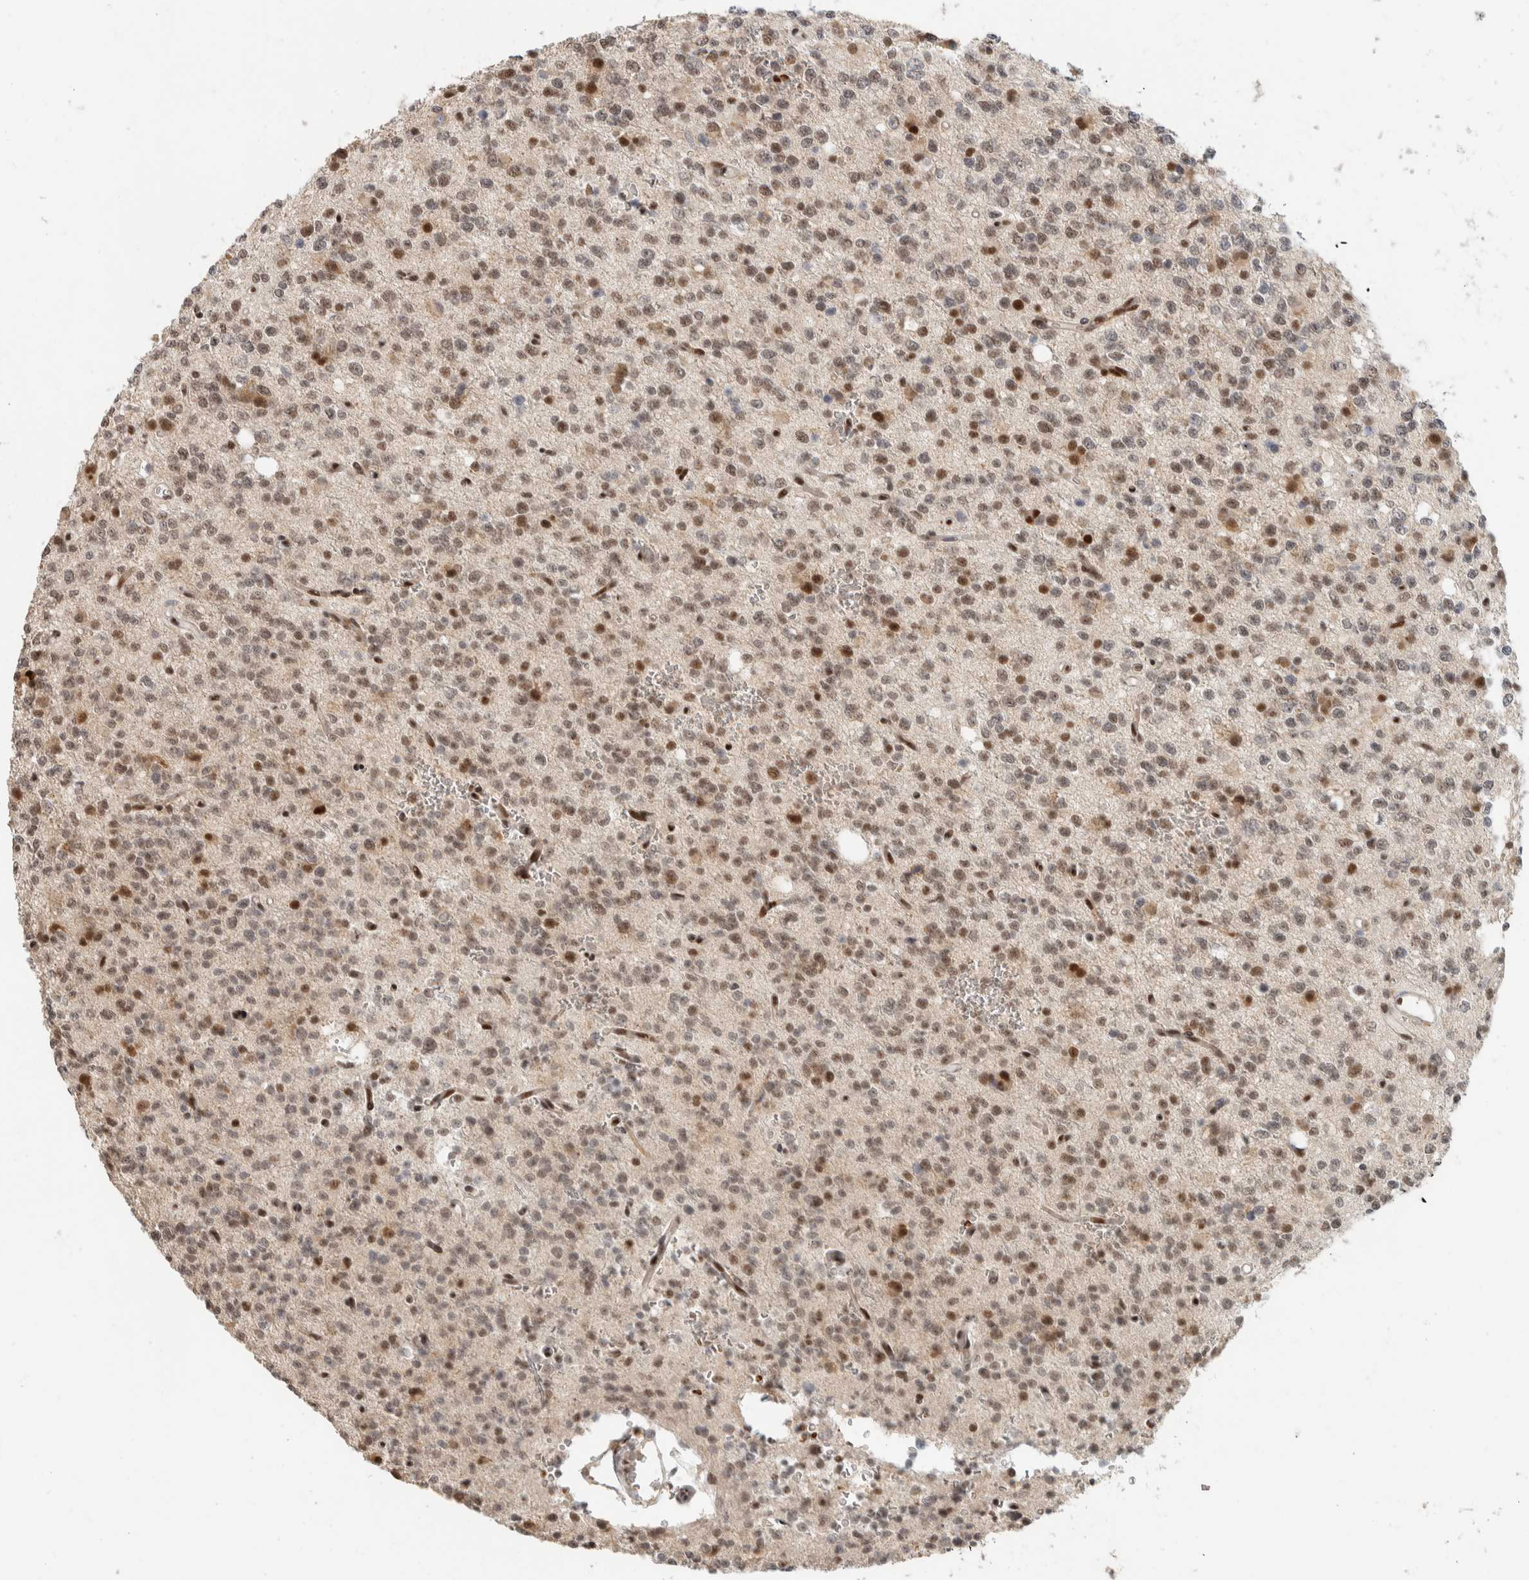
{"staining": {"intensity": "moderate", "quantity": ">75%", "location": "nuclear"}, "tissue": "glioma", "cell_type": "Tumor cells", "image_type": "cancer", "snomed": [{"axis": "morphology", "description": "Glioma, malignant, High grade"}, {"axis": "topography", "description": "Brain"}], "caption": "Malignant high-grade glioma stained with DAB (3,3'-diaminobenzidine) IHC demonstrates medium levels of moderate nuclear positivity in approximately >75% of tumor cells.", "gene": "ZBTB2", "patient": {"sex": "female", "age": 62}}